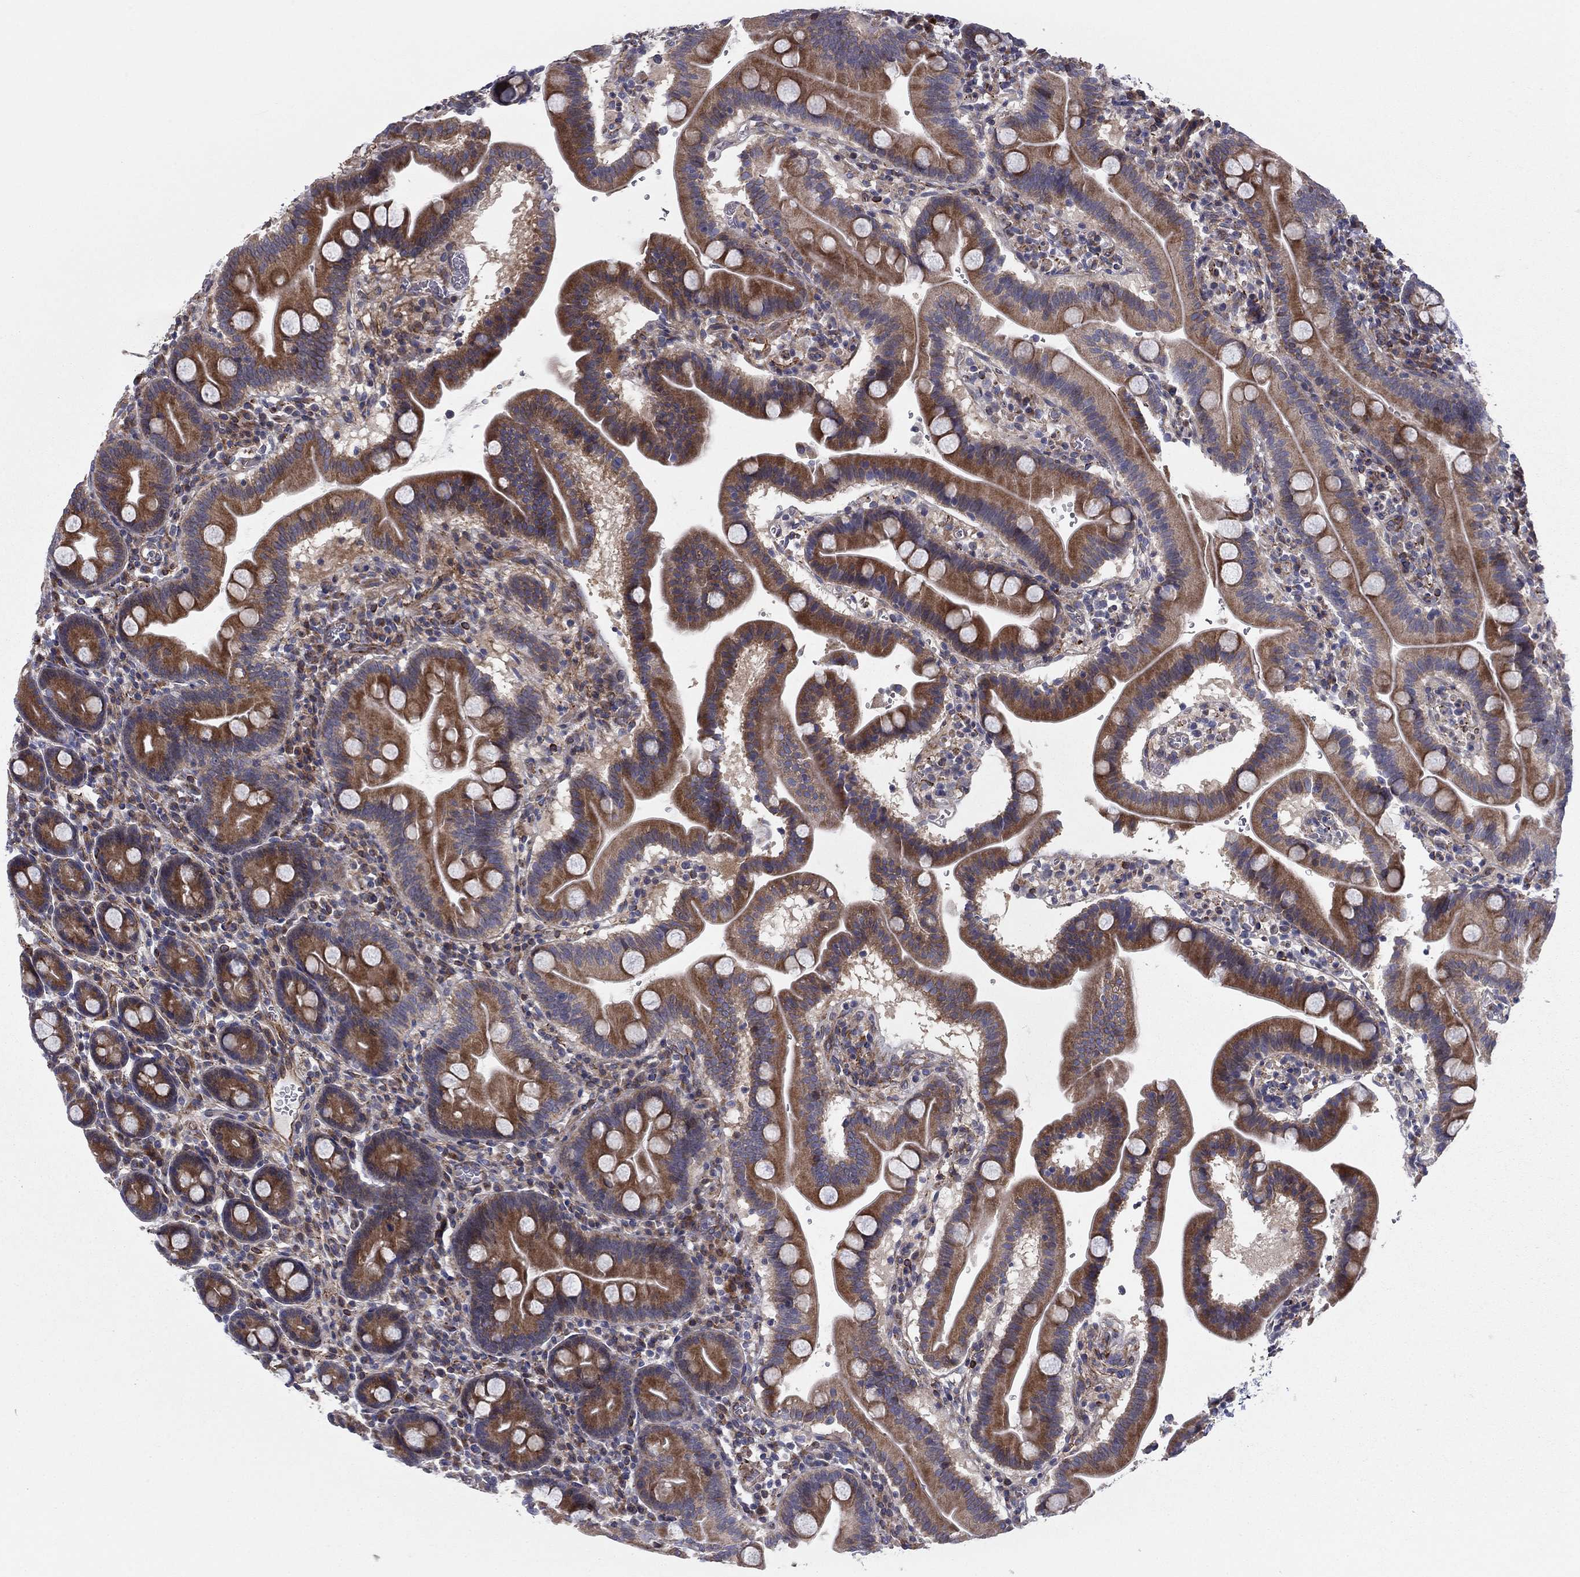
{"staining": {"intensity": "strong", "quantity": ">75%", "location": "cytoplasmic/membranous"}, "tissue": "duodenum", "cell_type": "Glandular cells", "image_type": "normal", "snomed": [{"axis": "morphology", "description": "Normal tissue, NOS"}, {"axis": "topography", "description": "Duodenum"}], "caption": "Protein staining exhibits strong cytoplasmic/membranous expression in about >75% of glandular cells in unremarkable duodenum. (IHC, brightfield microscopy, high magnification).", "gene": "CLSTN1", "patient": {"sex": "male", "age": 59}}